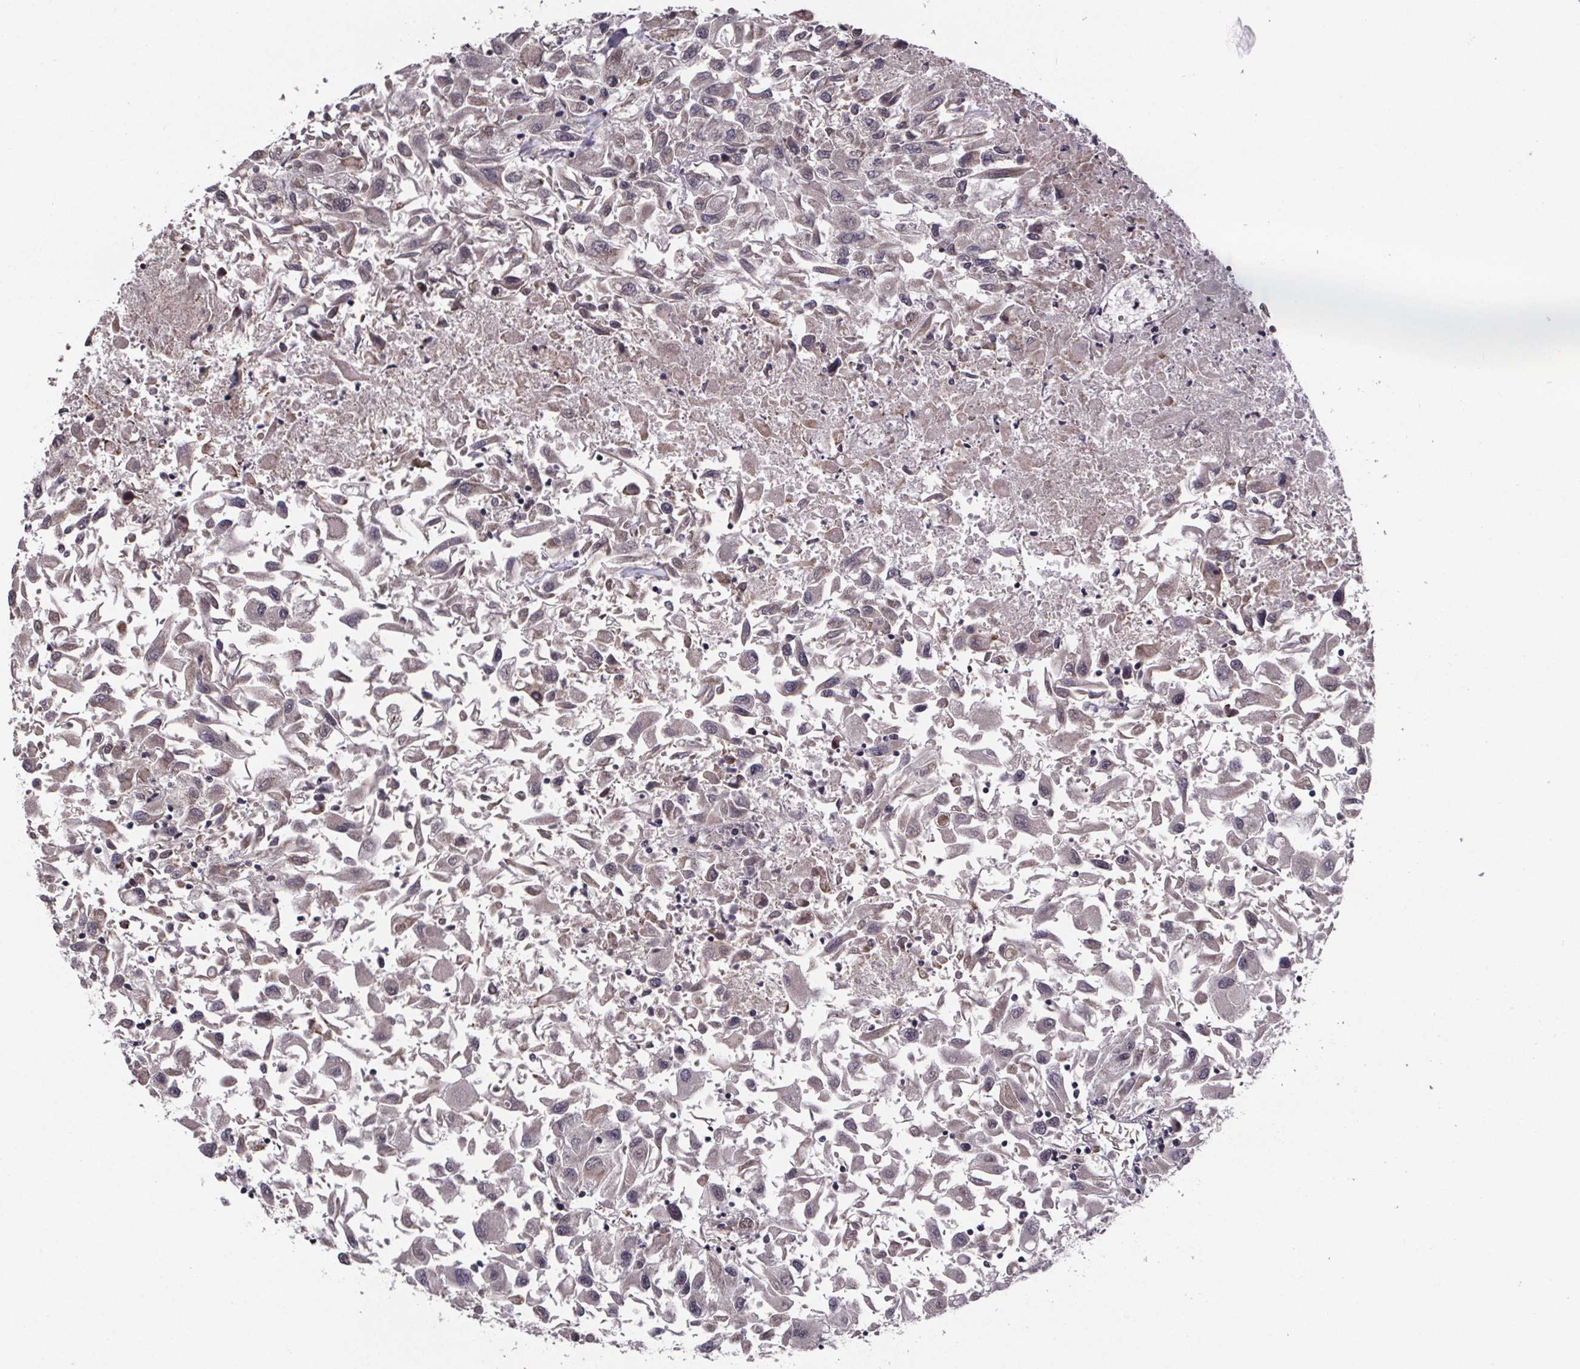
{"staining": {"intensity": "weak", "quantity": "25%-75%", "location": "cytoplasmic/membranous"}, "tissue": "renal cancer", "cell_type": "Tumor cells", "image_type": "cancer", "snomed": [{"axis": "morphology", "description": "Adenocarcinoma, NOS"}, {"axis": "topography", "description": "Kidney"}], "caption": "Immunohistochemistry image of neoplastic tissue: human renal cancer stained using immunohistochemistry exhibits low levels of weak protein expression localized specifically in the cytoplasmic/membranous of tumor cells, appearing as a cytoplasmic/membranous brown color.", "gene": "SAT1", "patient": {"sex": "female", "age": 76}}